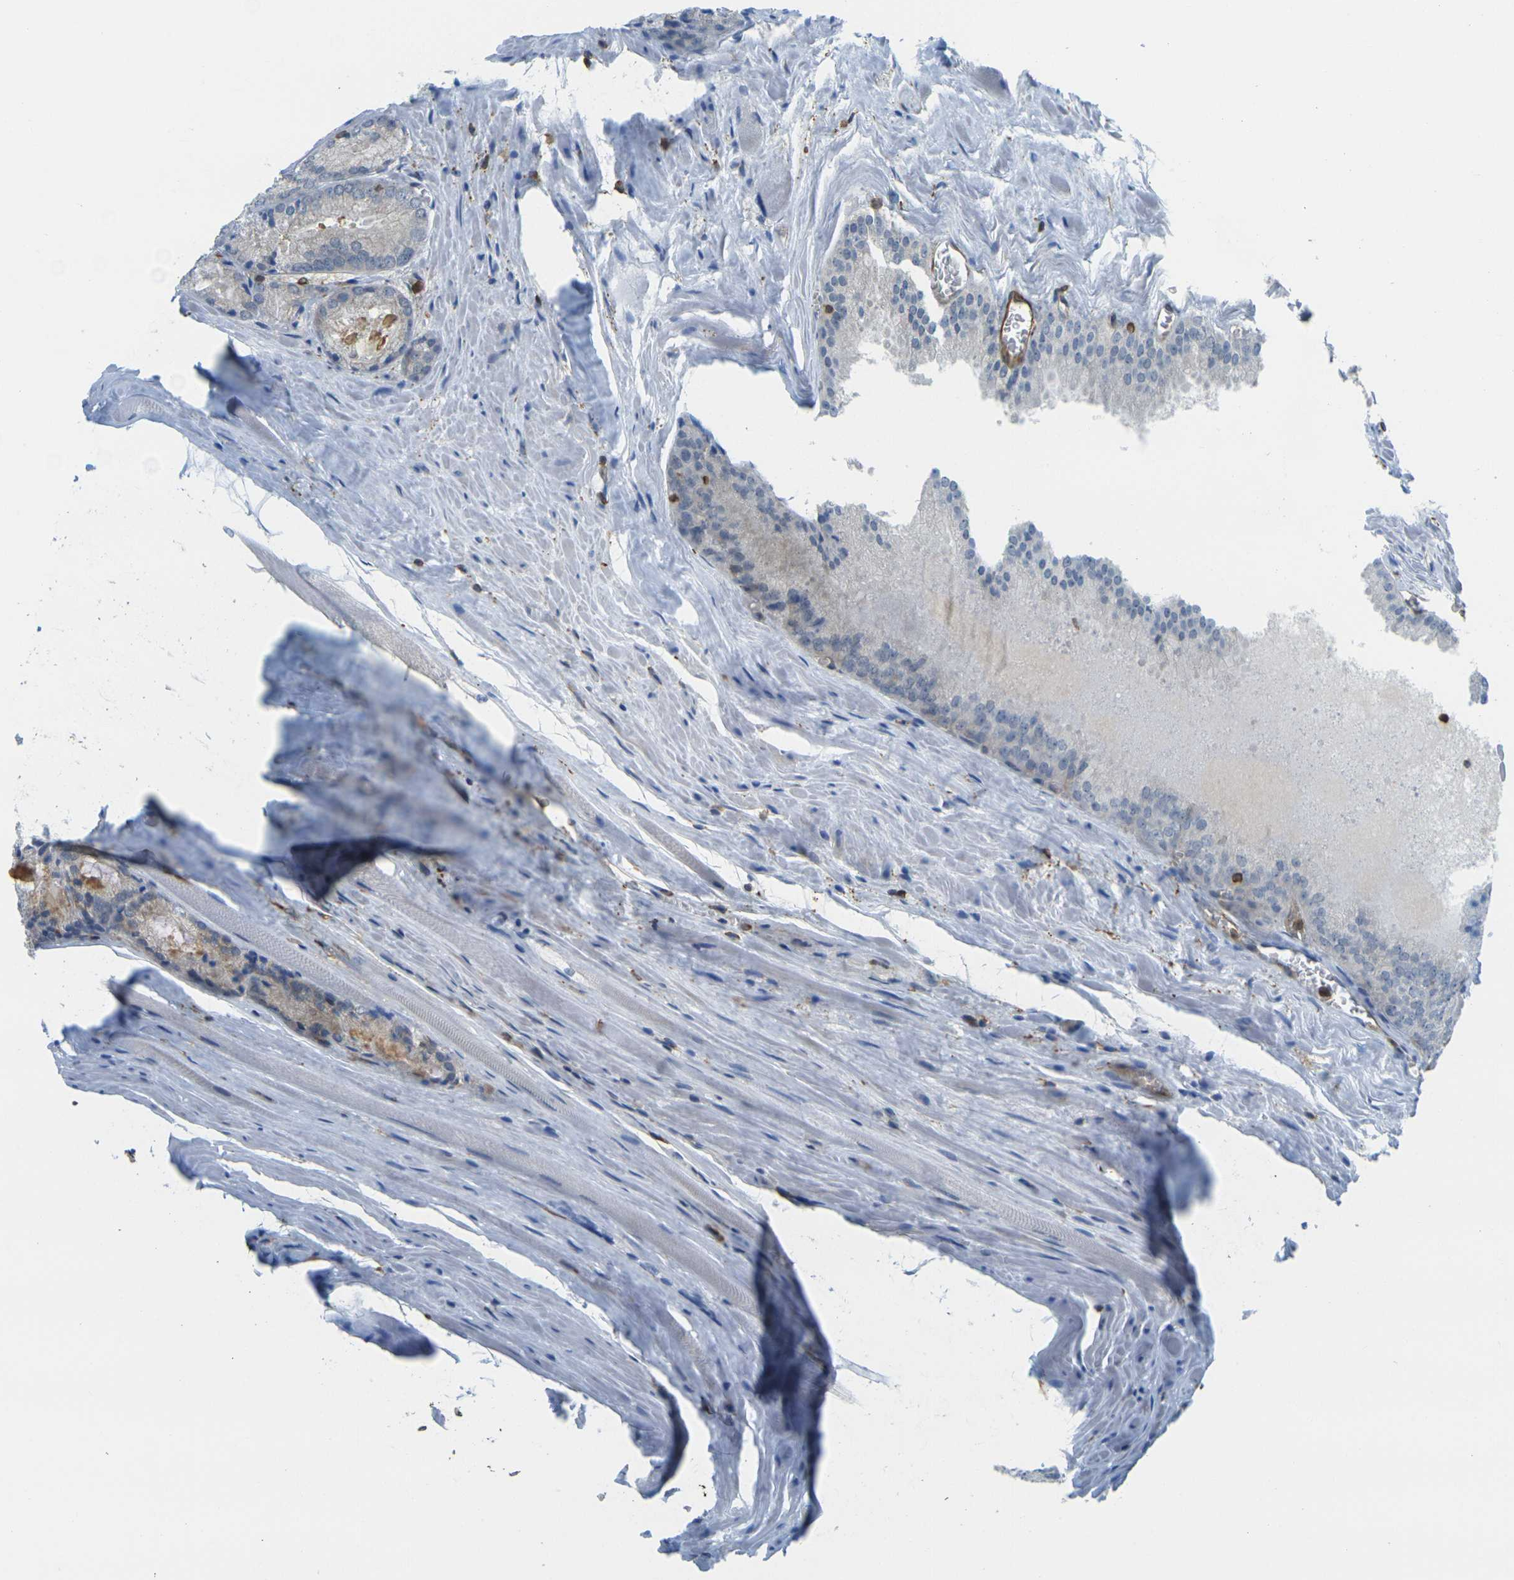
{"staining": {"intensity": "negative", "quantity": "none", "location": "none"}, "tissue": "prostate cancer", "cell_type": "Tumor cells", "image_type": "cancer", "snomed": [{"axis": "morphology", "description": "Adenocarcinoma, Low grade"}, {"axis": "topography", "description": "Prostate"}], "caption": "A photomicrograph of human low-grade adenocarcinoma (prostate) is negative for staining in tumor cells. The staining was performed using DAB to visualize the protein expression in brown, while the nuclei were stained in blue with hematoxylin (Magnification: 20x).", "gene": "LASP1", "patient": {"sex": "male", "age": 64}}